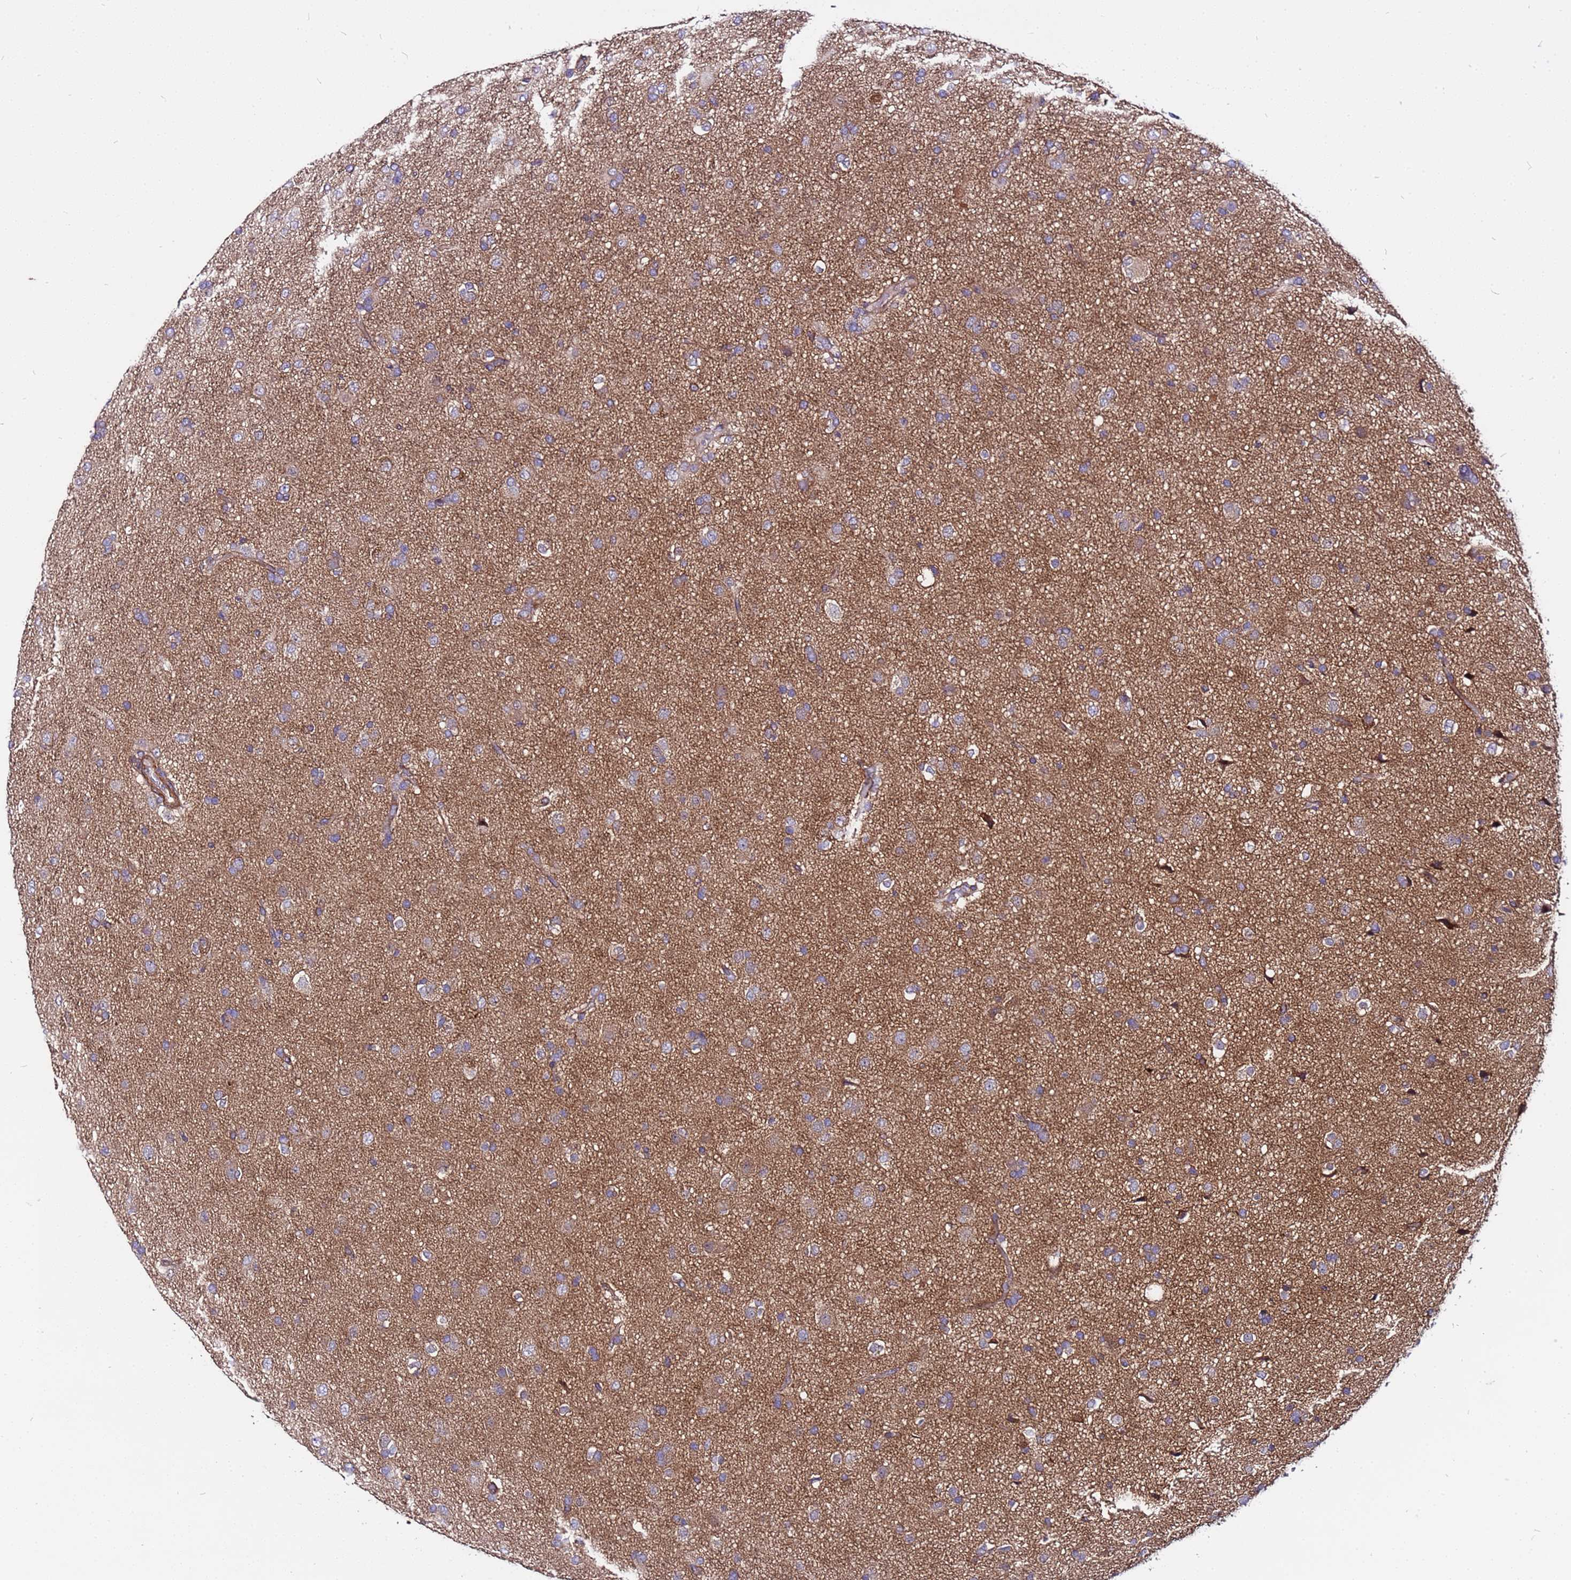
{"staining": {"intensity": "negative", "quantity": "none", "location": "none"}, "tissue": "glioma", "cell_type": "Tumor cells", "image_type": "cancer", "snomed": [{"axis": "morphology", "description": "Glioma, malignant, Low grade"}, {"axis": "topography", "description": "Brain"}], "caption": "Immunohistochemical staining of glioma exhibits no significant expression in tumor cells. (Stains: DAB (3,3'-diaminobenzidine) immunohistochemistry with hematoxylin counter stain, Microscopy: brightfield microscopy at high magnification).", "gene": "STK38", "patient": {"sex": "male", "age": 65}}